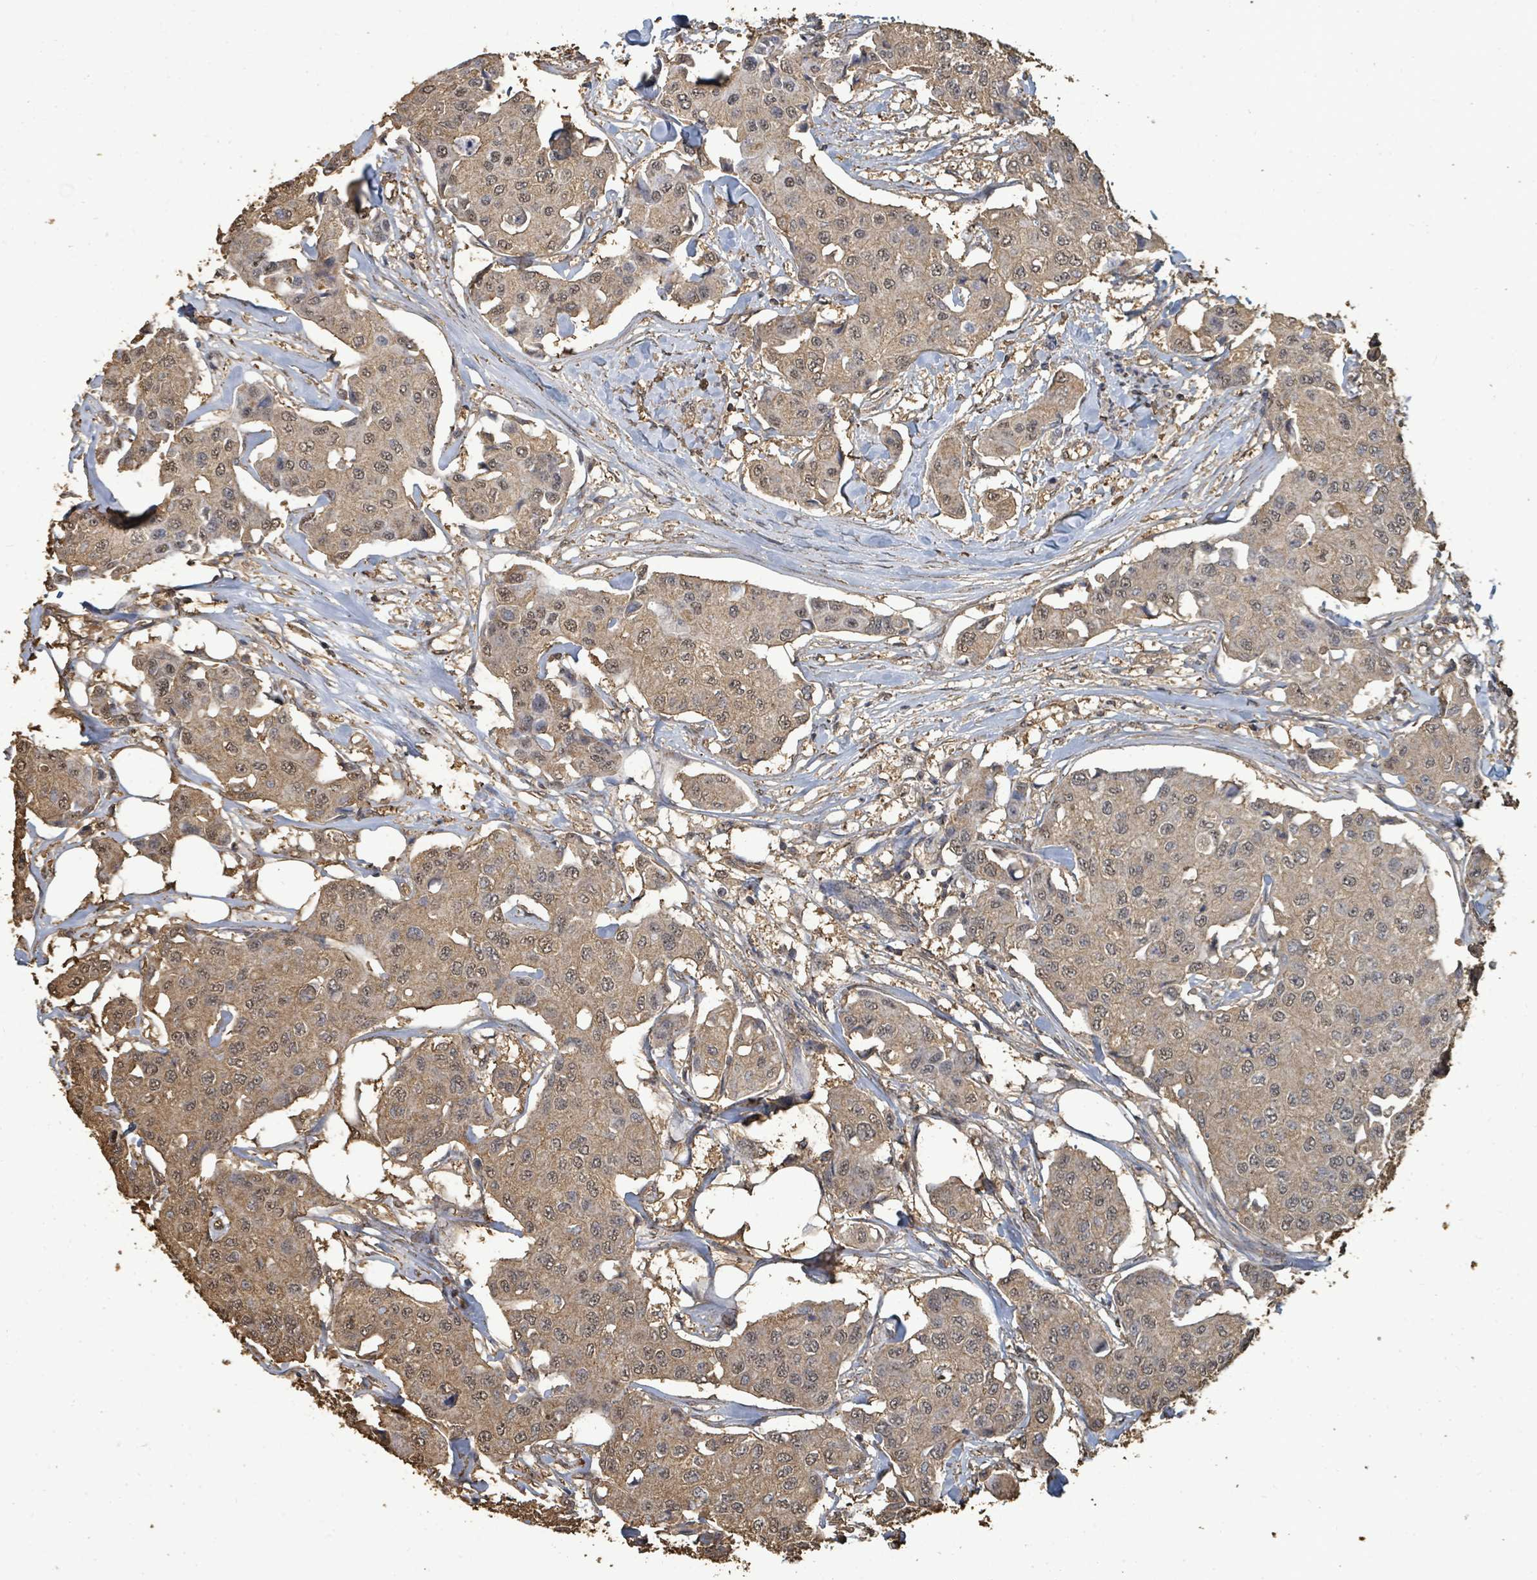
{"staining": {"intensity": "moderate", "quantity": ">75%", "location": "cytoplasmic/membranous,nuclear"}, "tissue": "breast cancer", "cell_type": "Tumor cells", "image_type": "cancer", "snomed": [{"axis": "morphology", "description": "Duct carcinoma"}, {"axis": "topography", "description": "Breast"}, {"axis": "topography", "description": "Lymph node"}], "caption": "Immunohistochemistry histopathology image of human breast cancer stained for a protein (brown), which shows medium levels of moderate cytoplasmic/membranous and nuclear expression in approximately >75% of tumor cells.", "gene": "C6orf52", "patient": {"sex": "female", "age": 80}}